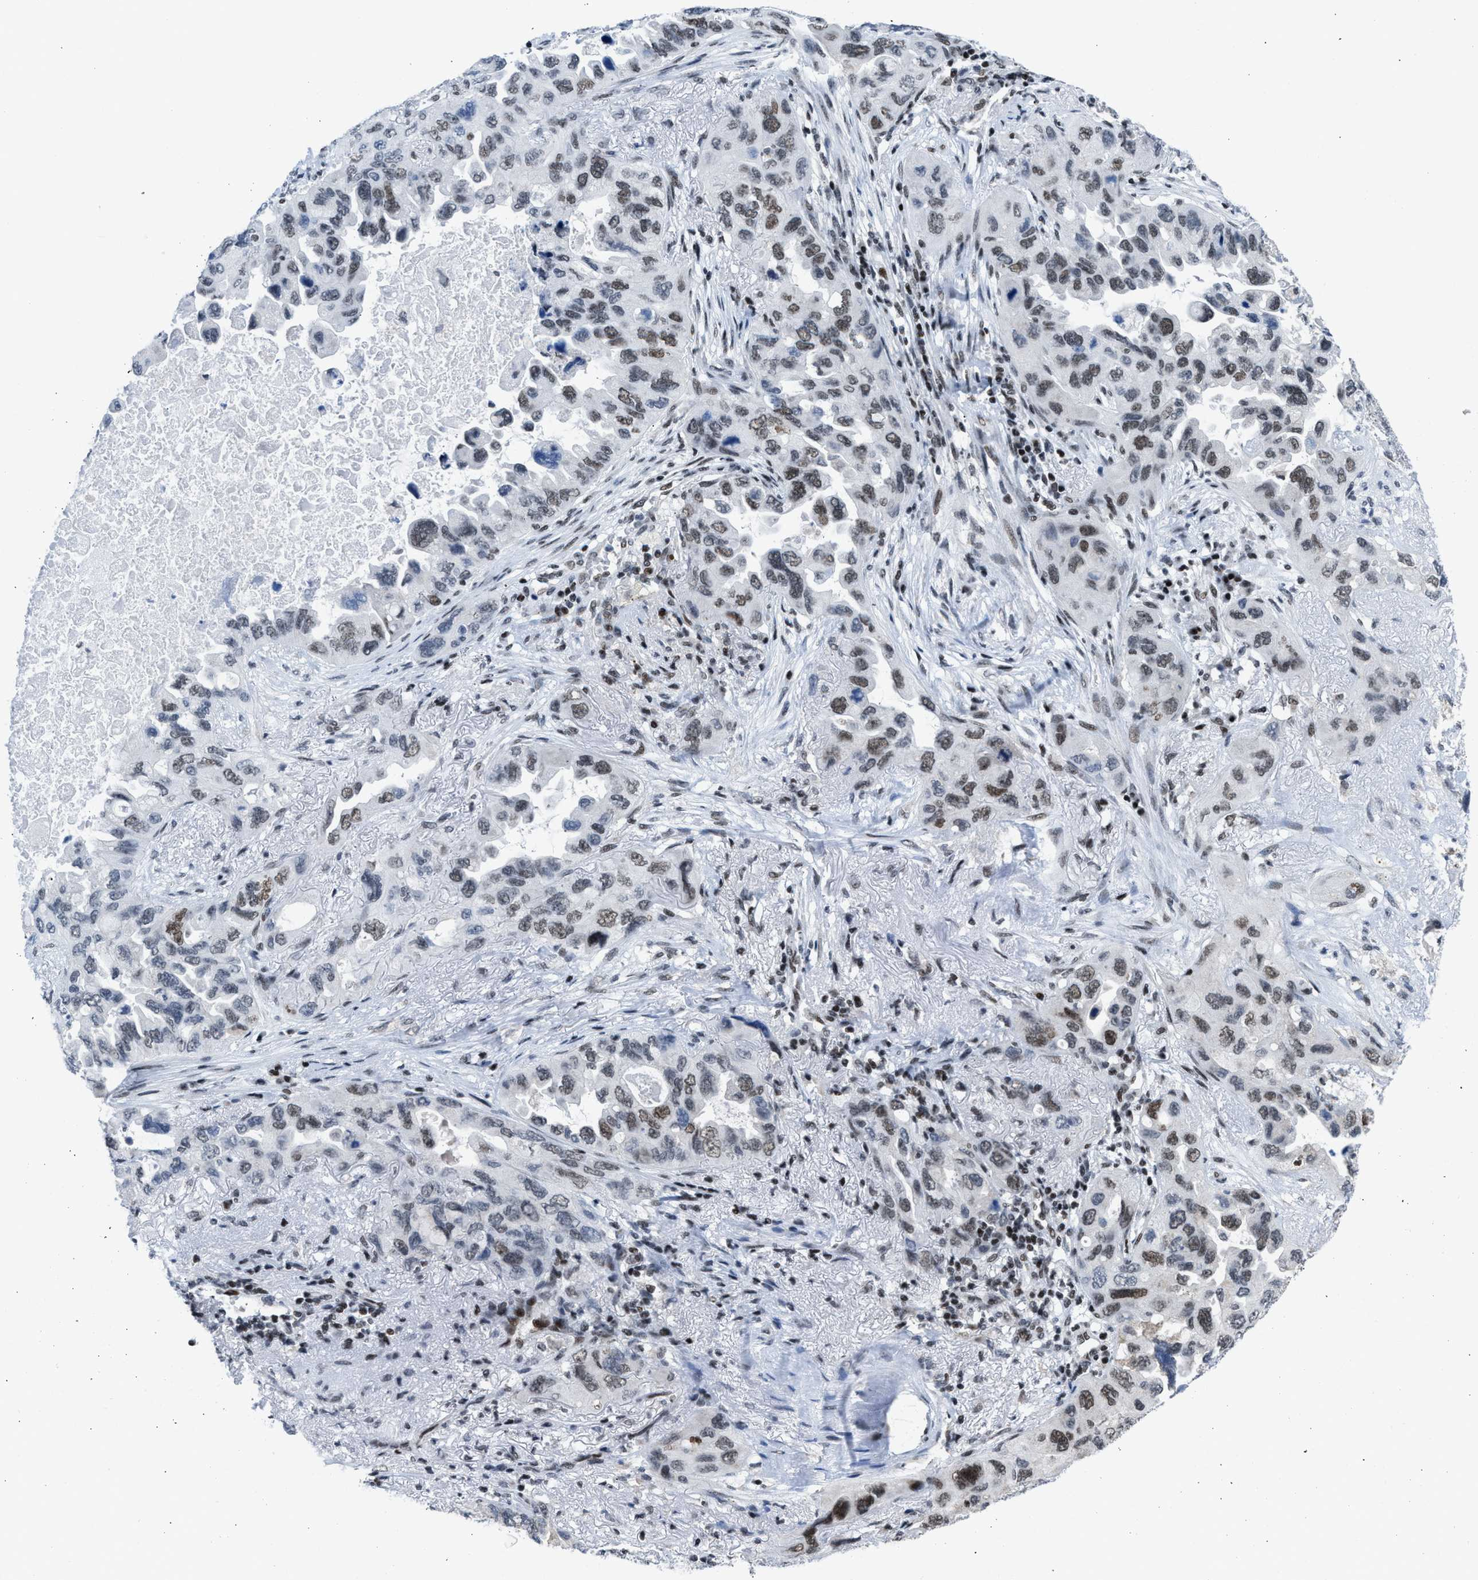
{"staining": {"intensity": "moderate", "quantity": ">75%", "location": "nuclear"}, "tissue": "lung cancer", "cell_type": "Tumor cells", "image_type": "cancer", "snomed": [{"axis": "morphology", "description": "Squamous cell carcinoma, NOS"}, {"axis": "topography", "description": "Lung"}], "caption": "Protein expression analysis of human lung cancer (squamous cell carcinoma) reveals moderate nuclear staining in about >75% of tumor cells.", "gene": "TERF2IP", "patient": {"sex": "female", "age": 73}}